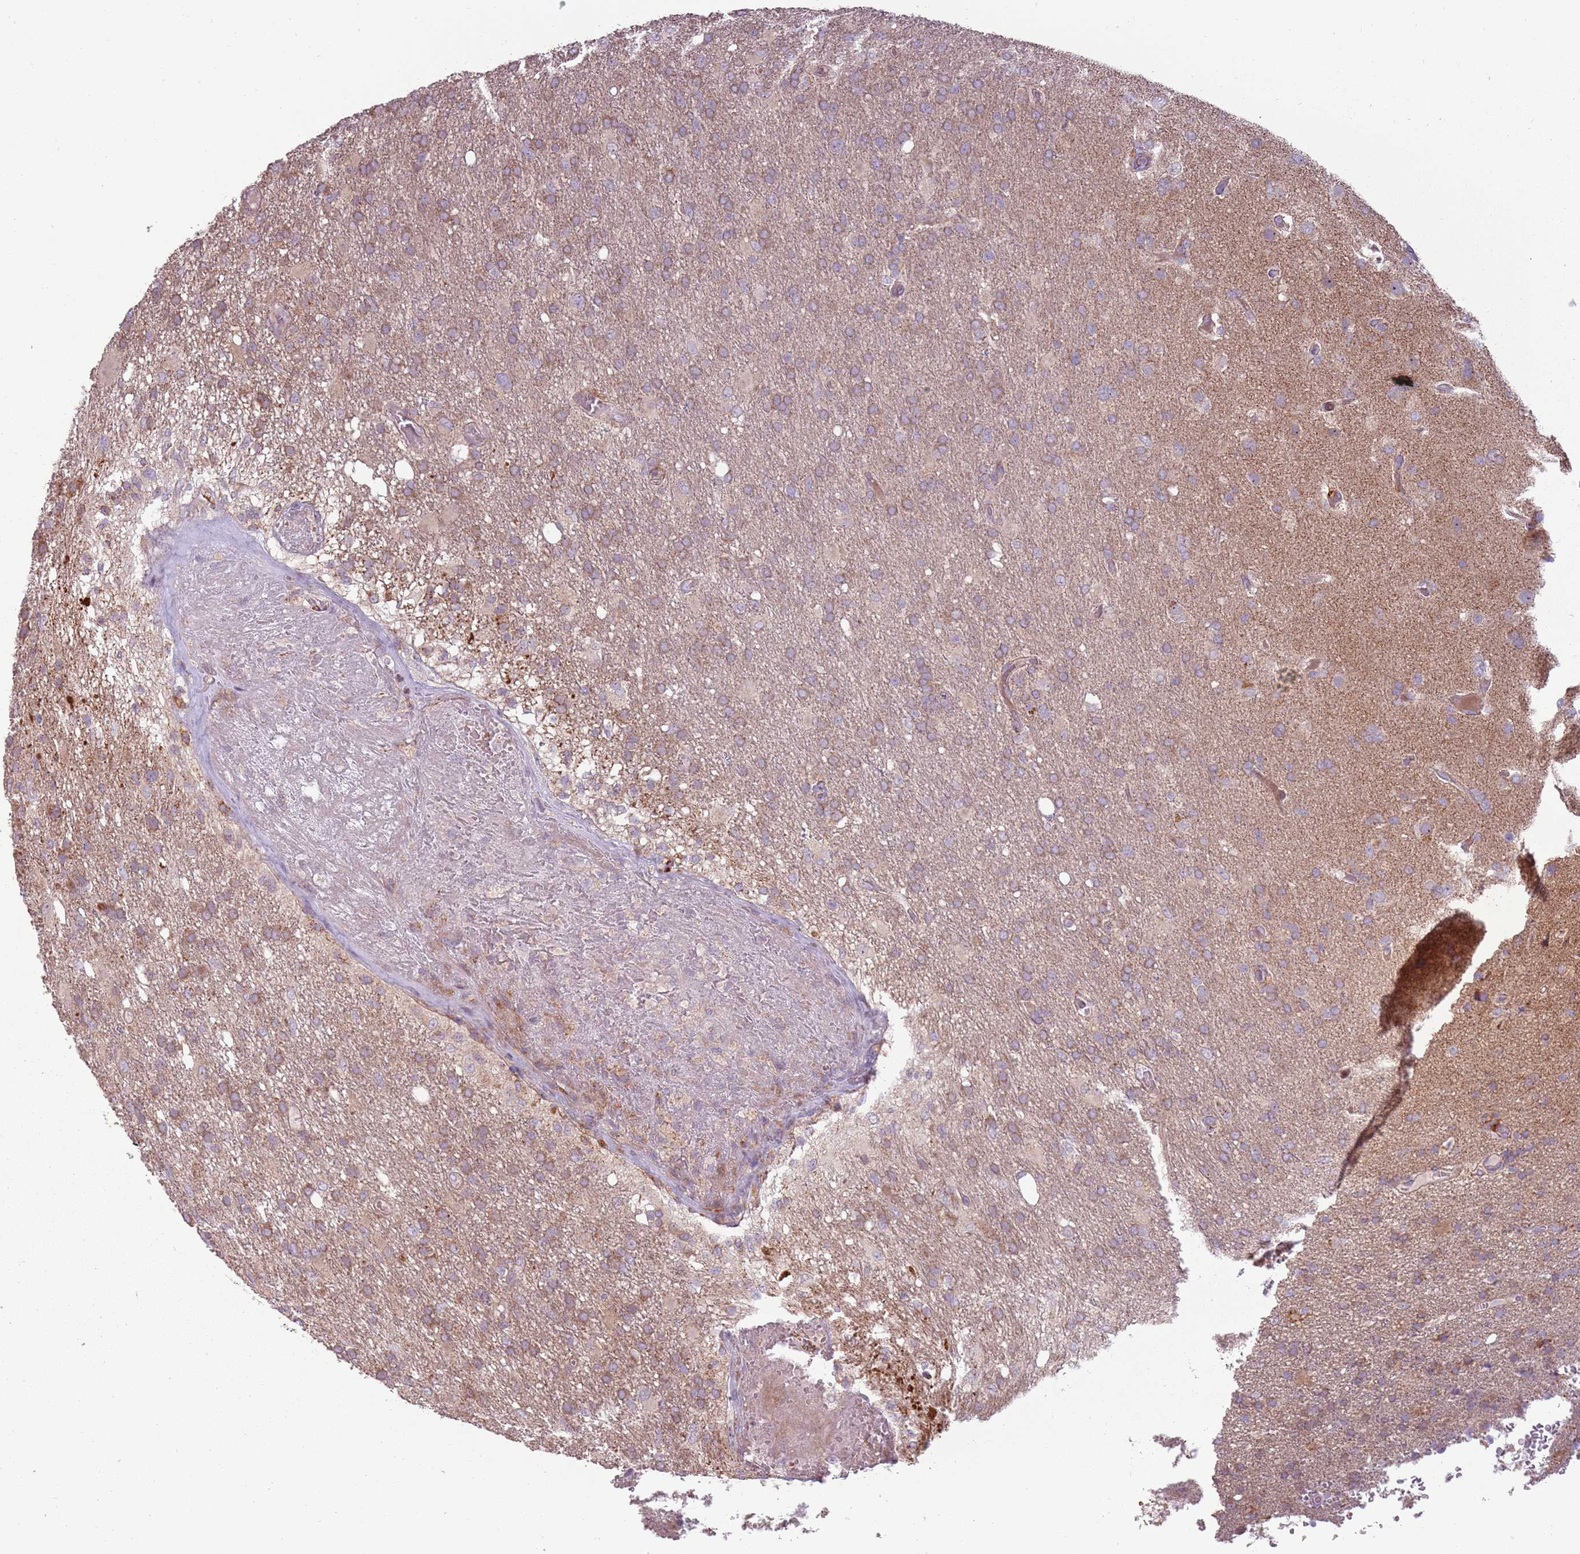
{"staining": {"intensity": "weak", "quantity": ">75%", "location": "cytoplasmic/membranous"}, "tissue": "glioma", "cell_type": "Tumor cells", "image_type": "cancer", "snomed": [{"axis": "morphology", "description": "Glioma, malignant, High grade"}, {"axis": "topography", "description": "Brain"}], "caption": "Immunohistochemistry (IHC) of human malignant glioma (high-grade) demonstrates low levels of weak cytoplasmic/membranous positivity in approximately >75% of tumor cells. (IHC, brightfield microscopy, high magnification).", "gene": "ZNF530", "patient": {"sex": "female", "age": 74}}